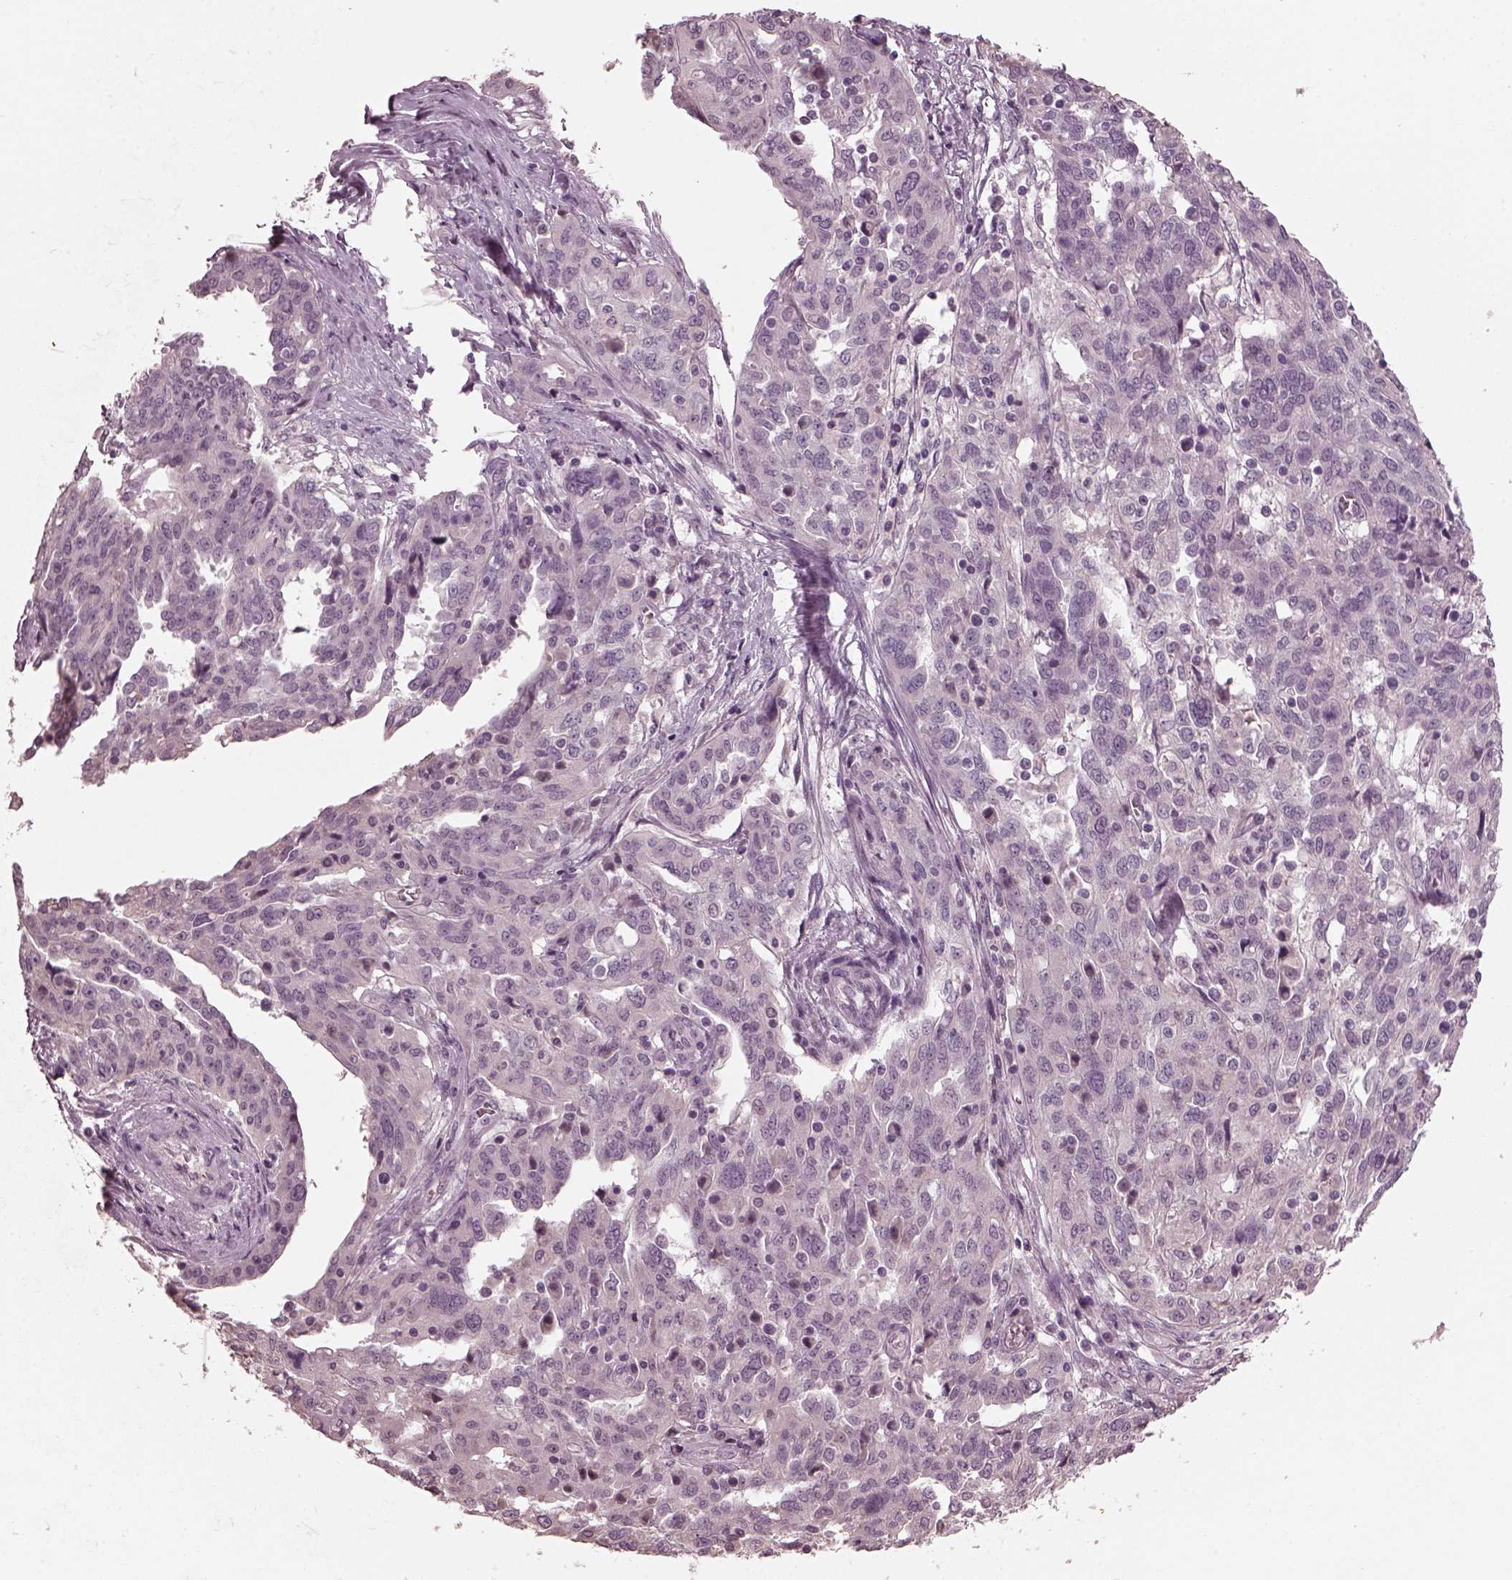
{"staining": {"intensity": "negative", "quantity": "none", "location": "none"}, "tissue": "ovarian cancer", "cell_type": "Tumor cells", "image_type": "cancer", "snomed": [{"axis": "morphology", "description": "Cystadenocarcinoma, serous, NOS"}, {"axis": "topography", "description": "Ovary"}], "caption": "This is a micrograph of immunohistochemistry (IHC) staining of ovarian cancer (serous cystadenocarcinoma), which shows no staining in tumor cells.", "gene": "RCVRN", "patient": {"sex": "female", "age": 67}}